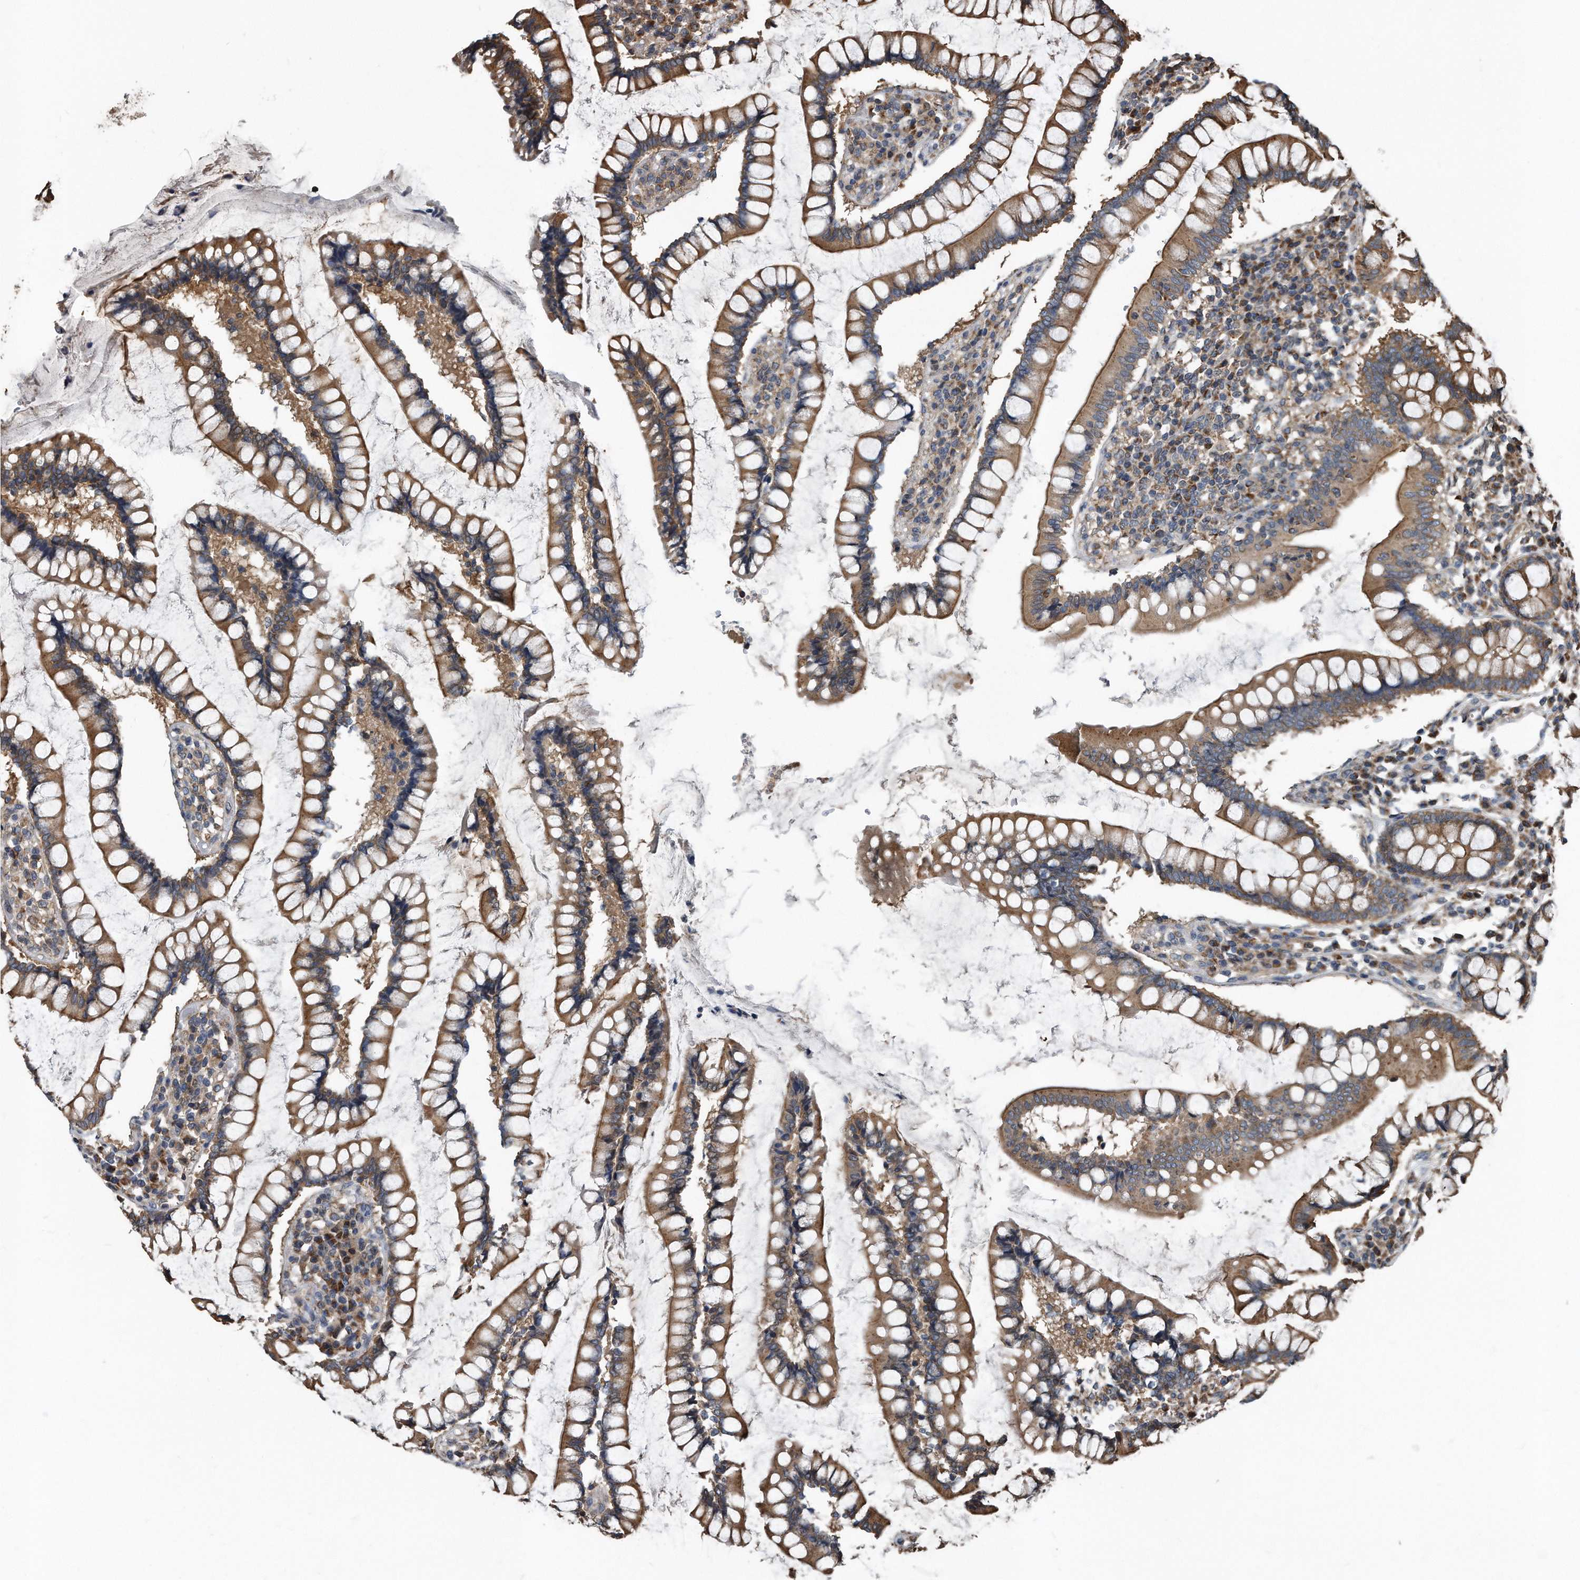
{"staining": {"intensity": "moderate", "quantity": ">75%", "location": "cytoplasmic/membranous"}, "tissue": "colon", "cell_type": "Endothelial cells", "image_type": "normal", "snomed": [{"axis": "morphology", "description": "Normal tissue, NOS"}, {"axis": "topography", "description": "Colon"}], "caption": "Immunohistochemistry image of benign colon stained for a protein (brown), which displays medium levels of moderate cytoplasmic/membranous staining in about >75% of endothelial cells.", "gene": "FAM136A", "patient": {"sex": "female", "age": 79}}